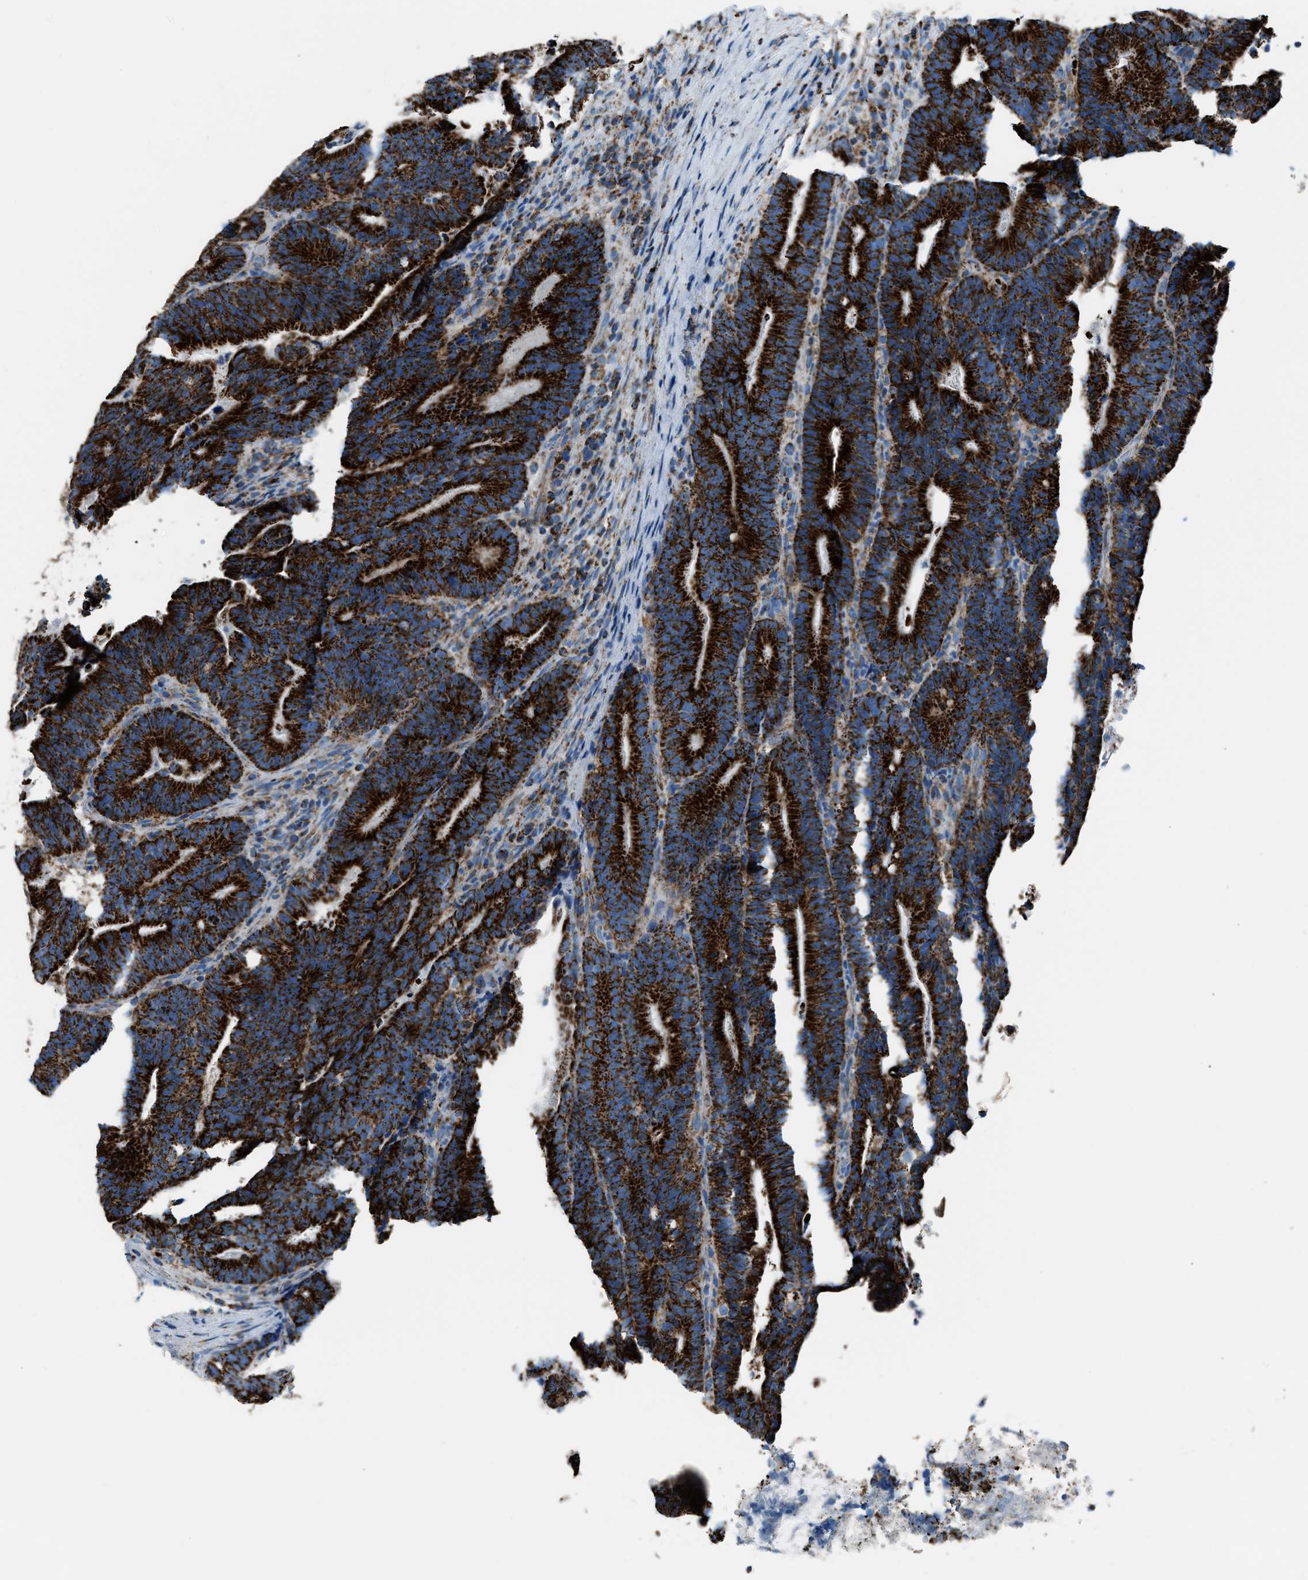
{"staining": {"intensity": "strong", "quantity": ">75%", "location": "cytoplasmic/membranous"}, "tissue": "colorectal cancer", "cell_type": "Tumor cells", "image_type": "cancer", "snomed": [{"axis": "morphology", "description": "Adenocarcinoma, NOS"}, {"axis": "topography", "description": "Colon"}], "caption": "The immunohistochemical stain shows strong cytoplasmic/membranous staining in tumor cells of colorectal adenocarcinoma tissue.", "gene": "MDH2", "patient": {"sex": "female", "age": 66}}